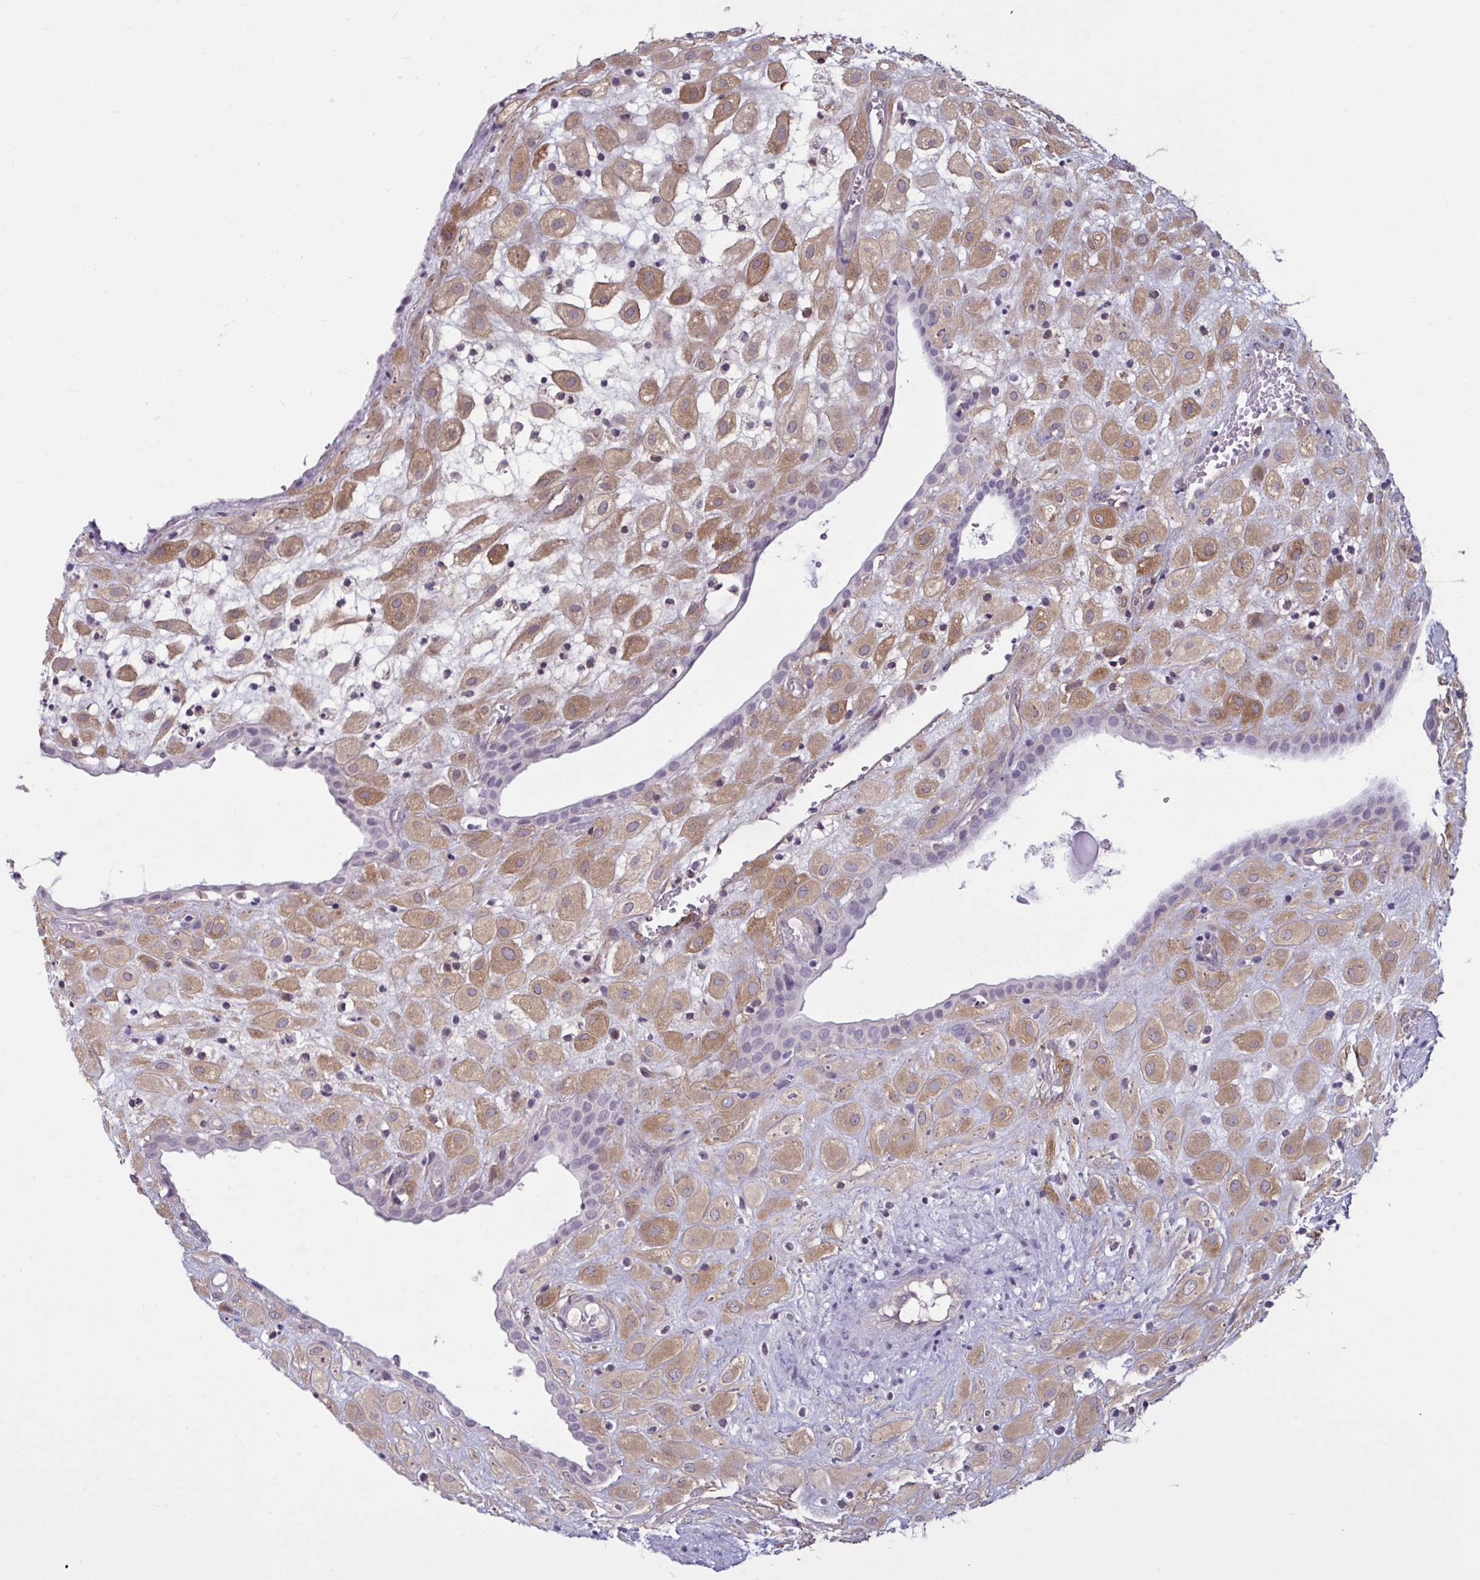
{"staining": {"intensity": "moderate", "quantity": ">75%", "location": "cytoplasmic/membranous"}, "tissue": "placenta", "cell_type": "Decidual cells", "image_type": "normal", "snomed": [{"axis": "morphology", "description": "Normal tissue, NOS"}, {"axis": "topography", "description": "Placenta"}], "caption": "Immunohistochemistry (IHC) (DAB (3,3'-diaminobenzidine)) staining of unremarkable placenta exhibits moderate cytoplasmic/membranous protein positivity in about >75% of decidual cells.", "gene": "TBC1D4", "patient": {"sex": "female", "age": 24}}